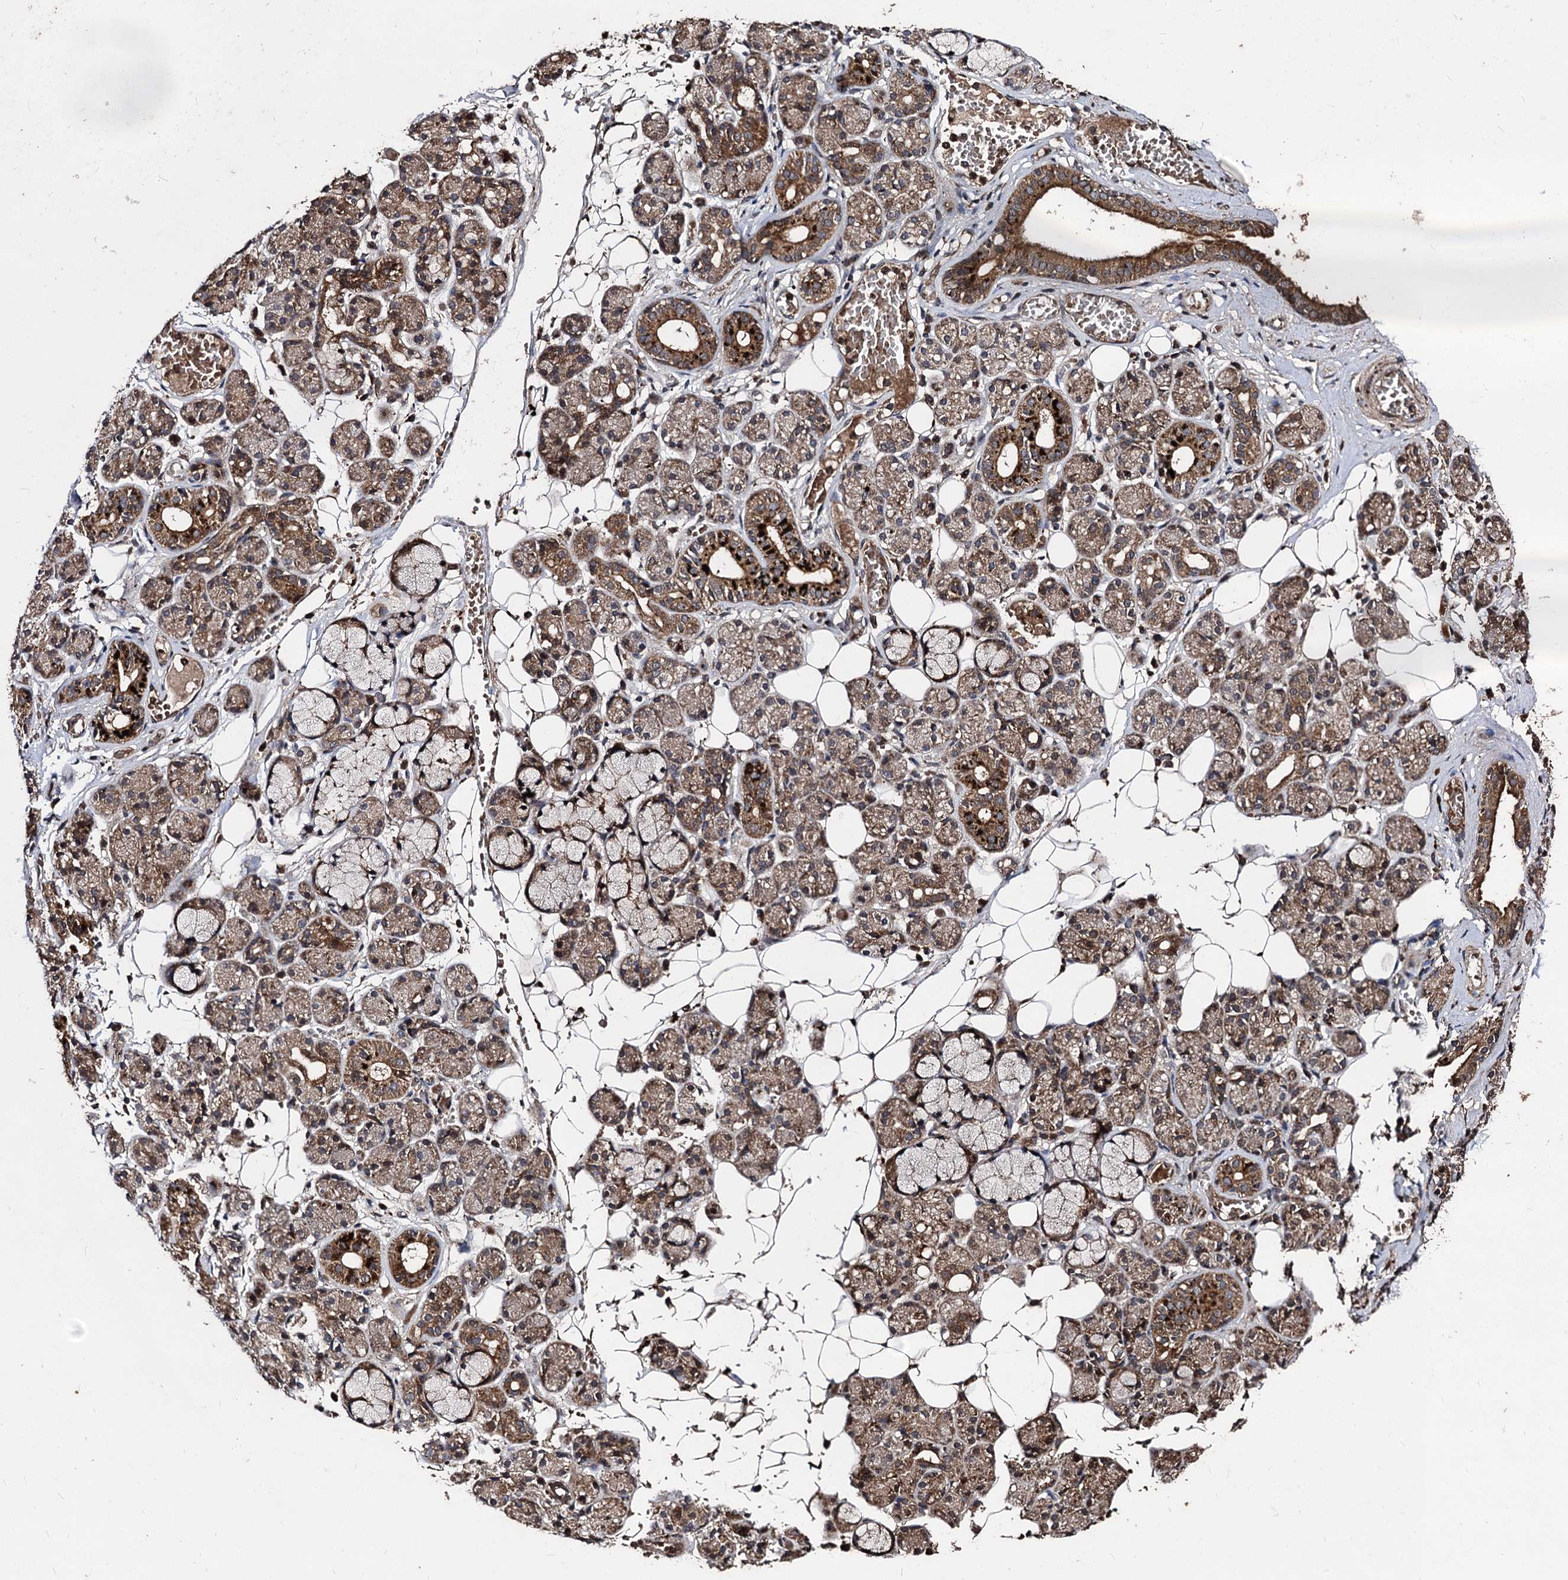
{"staining": {"intensity": "moderate", "quantity": ">75%", "location": "cytoplasmic/membranous"}, "tissue": "salivary gland", "cell_type": "Glandular cells", "image_type": "normal", "snomed": [{"axis": "morphology", "description": "Normal tissue, NOS"}, {"axis": "topography", "description": "Salivary gland"}], "caption": "Immunohistochemistry (IHC) image of unremarkable salivary gland: salivary gland stained using immunohistochemistry (IHC) demonstrates medium levels of moderate protein expression localized specifically in the cytoplasmic/membranous of glandular cells, appearing as a cytoplasmic/membranous brown color.", "gene": "BCL2L2", "patient": {"sex": "male", "age": 63}}